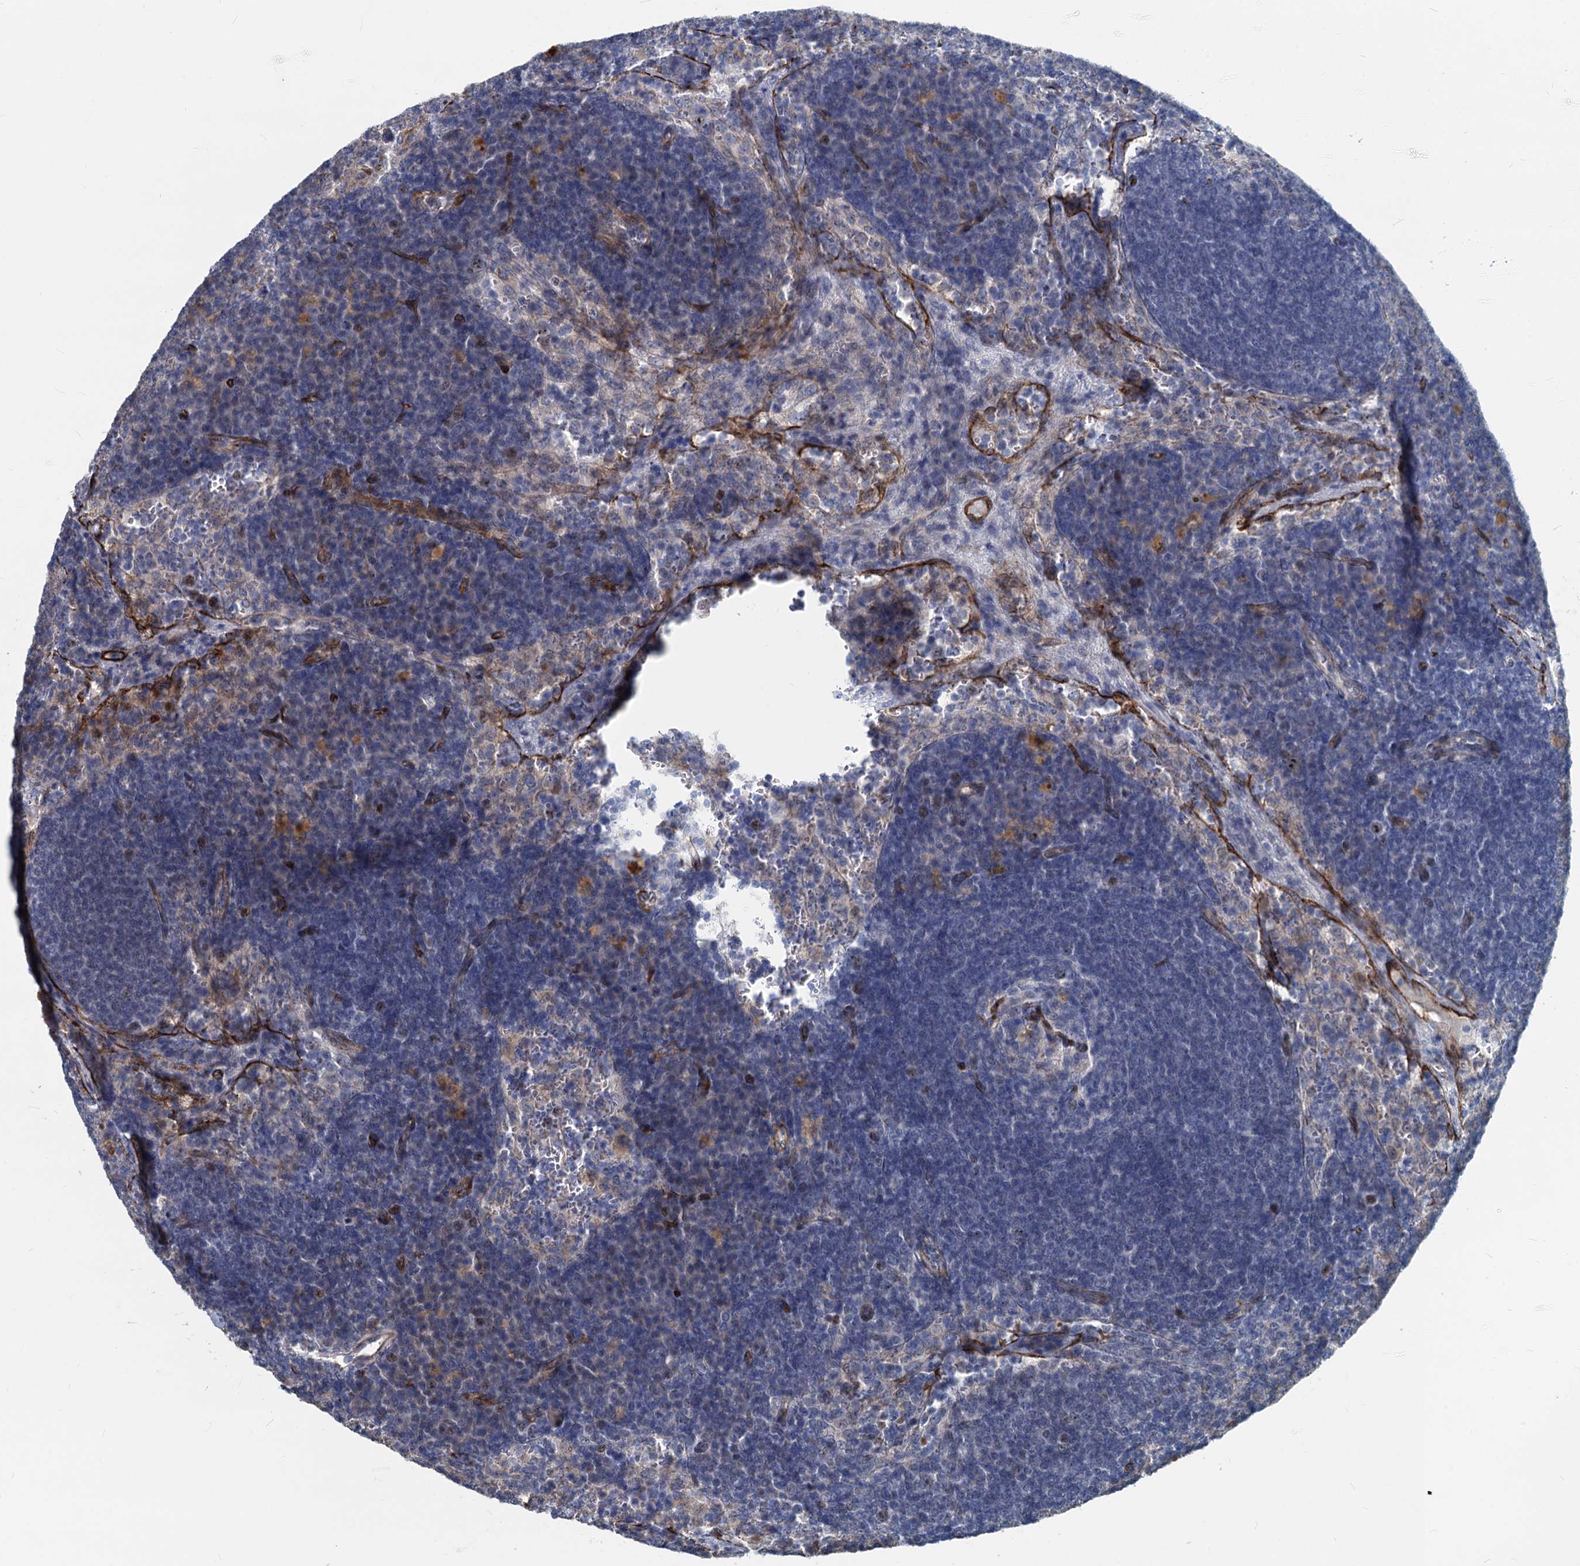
{"staining": {"intensity": "negative", "quantity": "none", "location": "none"}, "tissue": "lymph node", "cell_type": "Germinal center cells", "image_type": "normal", "snomed": [{"axis": "morphology", "description": "Normal tissue, NOS"}, {"axis": "topography", "description": "Lymph node"}], "caption": "Micrograph shows no protein expression in germinal center cells of normal lymph node. Brightfield microscopy of immunohistochemistry (IHC) stained with DAB (brown) and hematoxylin (blue), captured at high magnification.", "gene": "ASXL3", "patient": {"sex": "female", "age": 70}}